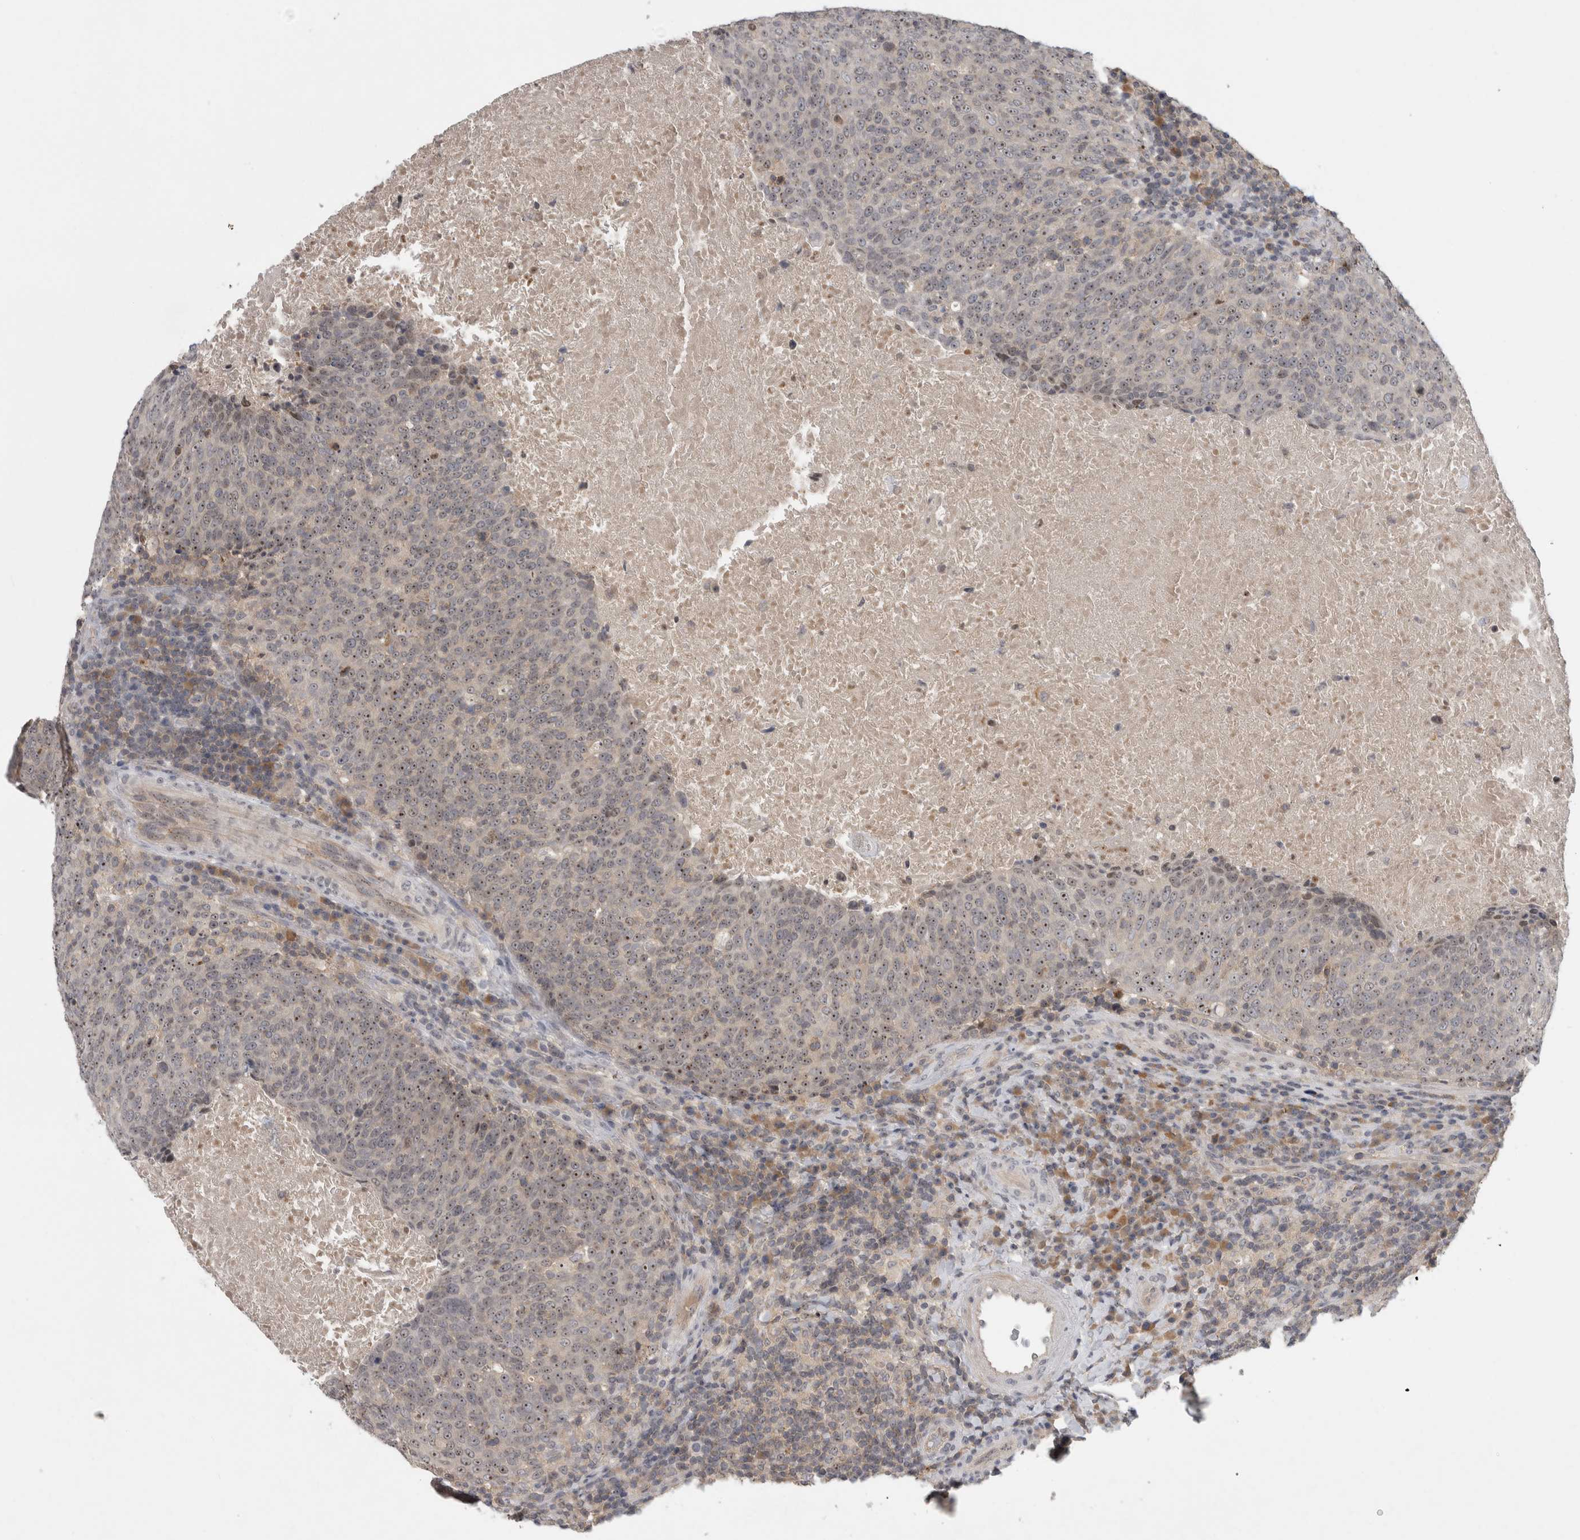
{"staining": {"intensity": "moderate", "quantity": ">75%", "location": "nuclear"}, "tissue": "head and neck cancer", "cell_type": "Tumor cells", "image_type": "cancer", "snomed": [{"axis": "morphology", "description": "Squamous cell carcinoma, NOS"}, {"axis": "morphology", "description": "Squamous cell carcinoma, metastatic, NOS"}, {"axis": "topography", "description": "Lymph node"}, {"axis": "topography", "description": "Head-Neck"}], "caption": "IHC of human head and neck cancer demonstrates medium levels of moderate nuclear positivity in approximately >75% of tumor cells.", "gene": "RBM28", "patient": {"sex": "male", "age": 62}}